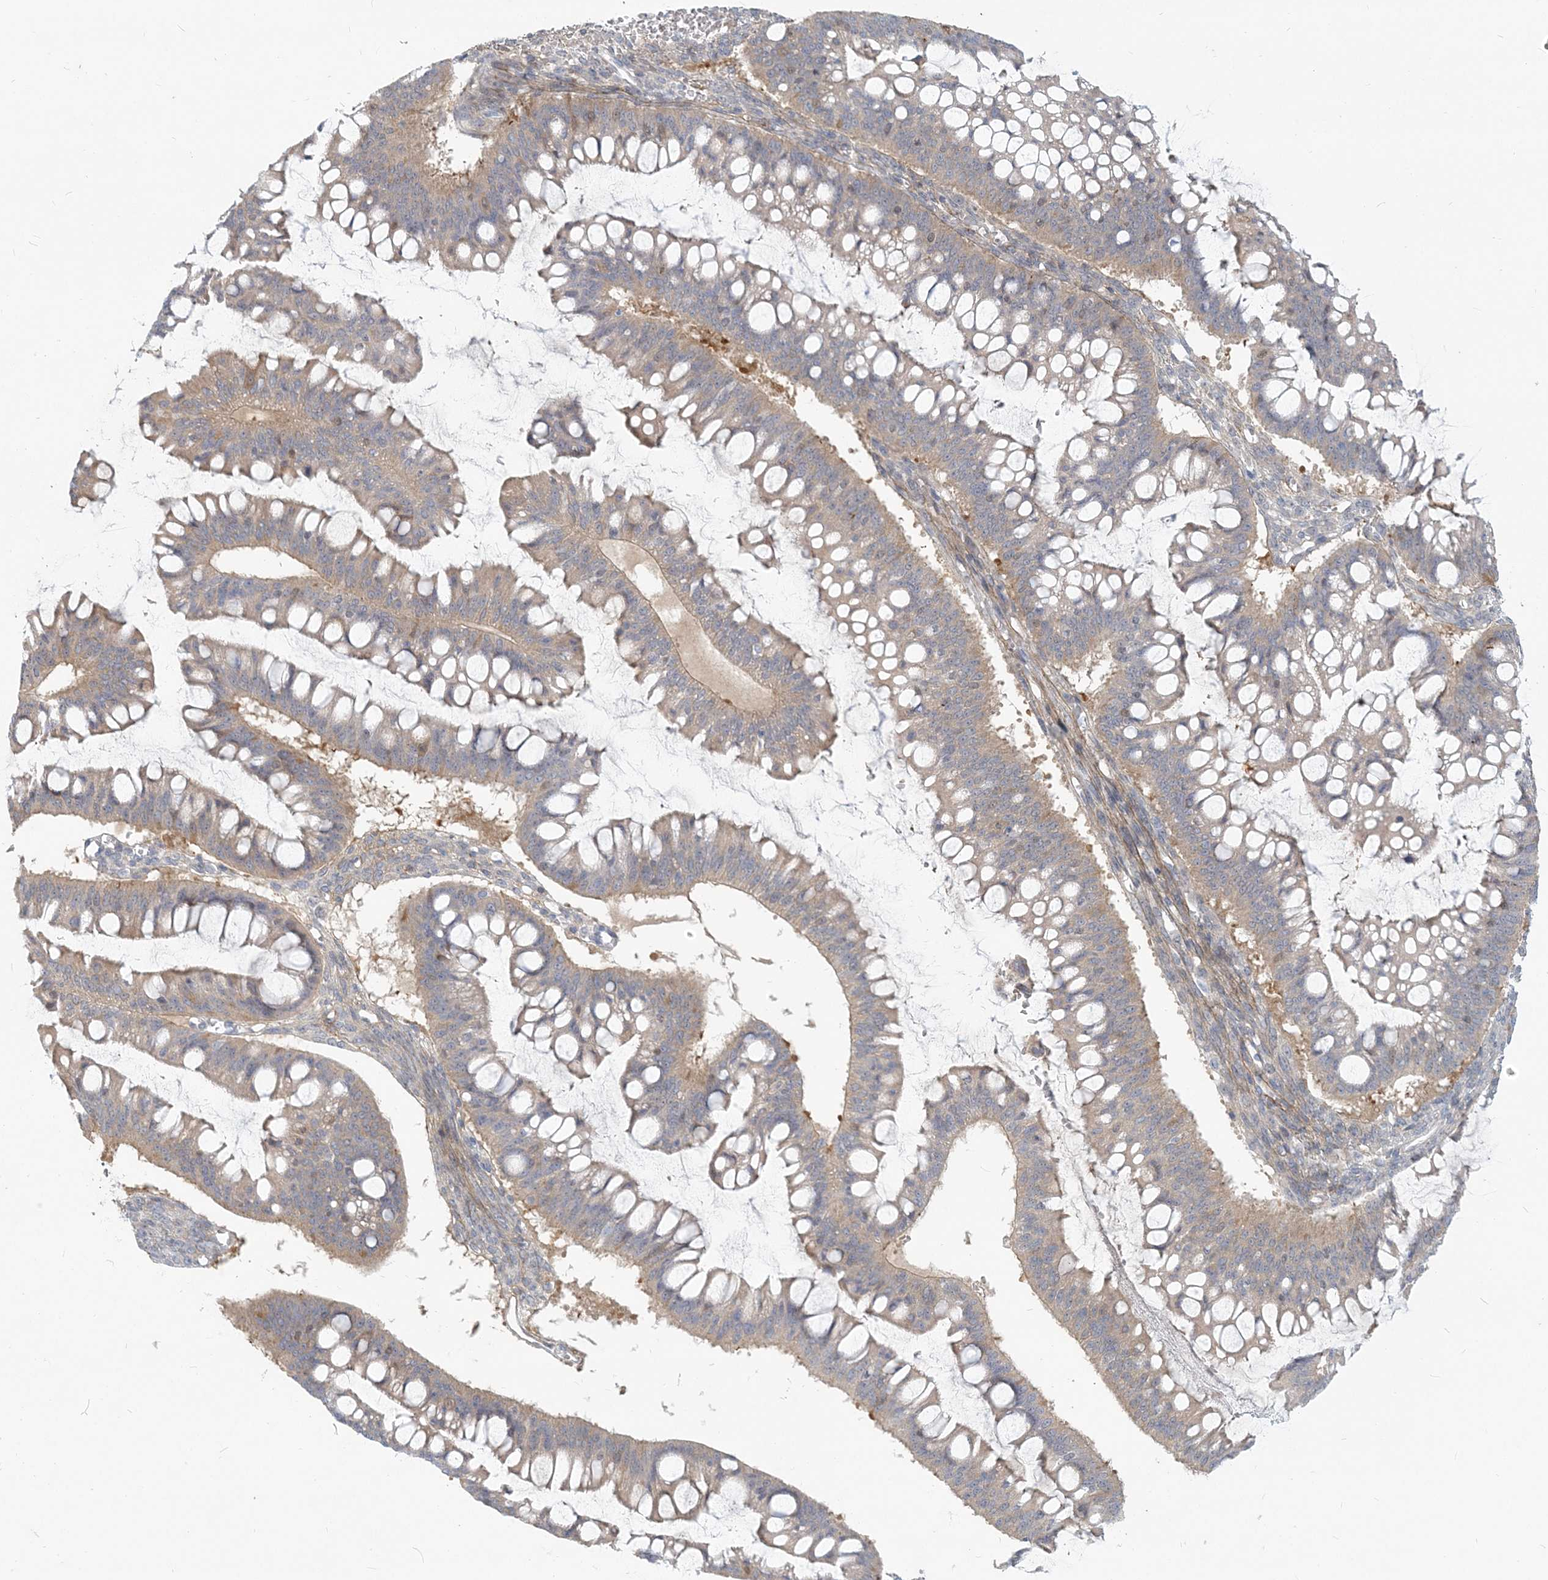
{"staining": {"intensity": "weak", "quantity": "<25%", "location": "cytoplasmic/membranous"}, "tissue": "ovarian cancer", "cell_type": "Tumor cells", "image_type": "cancer", "snomed": [{"axis": "morphology", "description": "Cystadenocarcinoma, mucinous, NOS"}, {"axis": "topography", "description": "Ovary"}], "caption": "Immunohistochemical staining of mucinous cystadenocarcinoma (ovarian) reveals no significant positivity in tumor cells.", "gene": "GMPPA", "patient": {"sex": "female", "age": 73}}